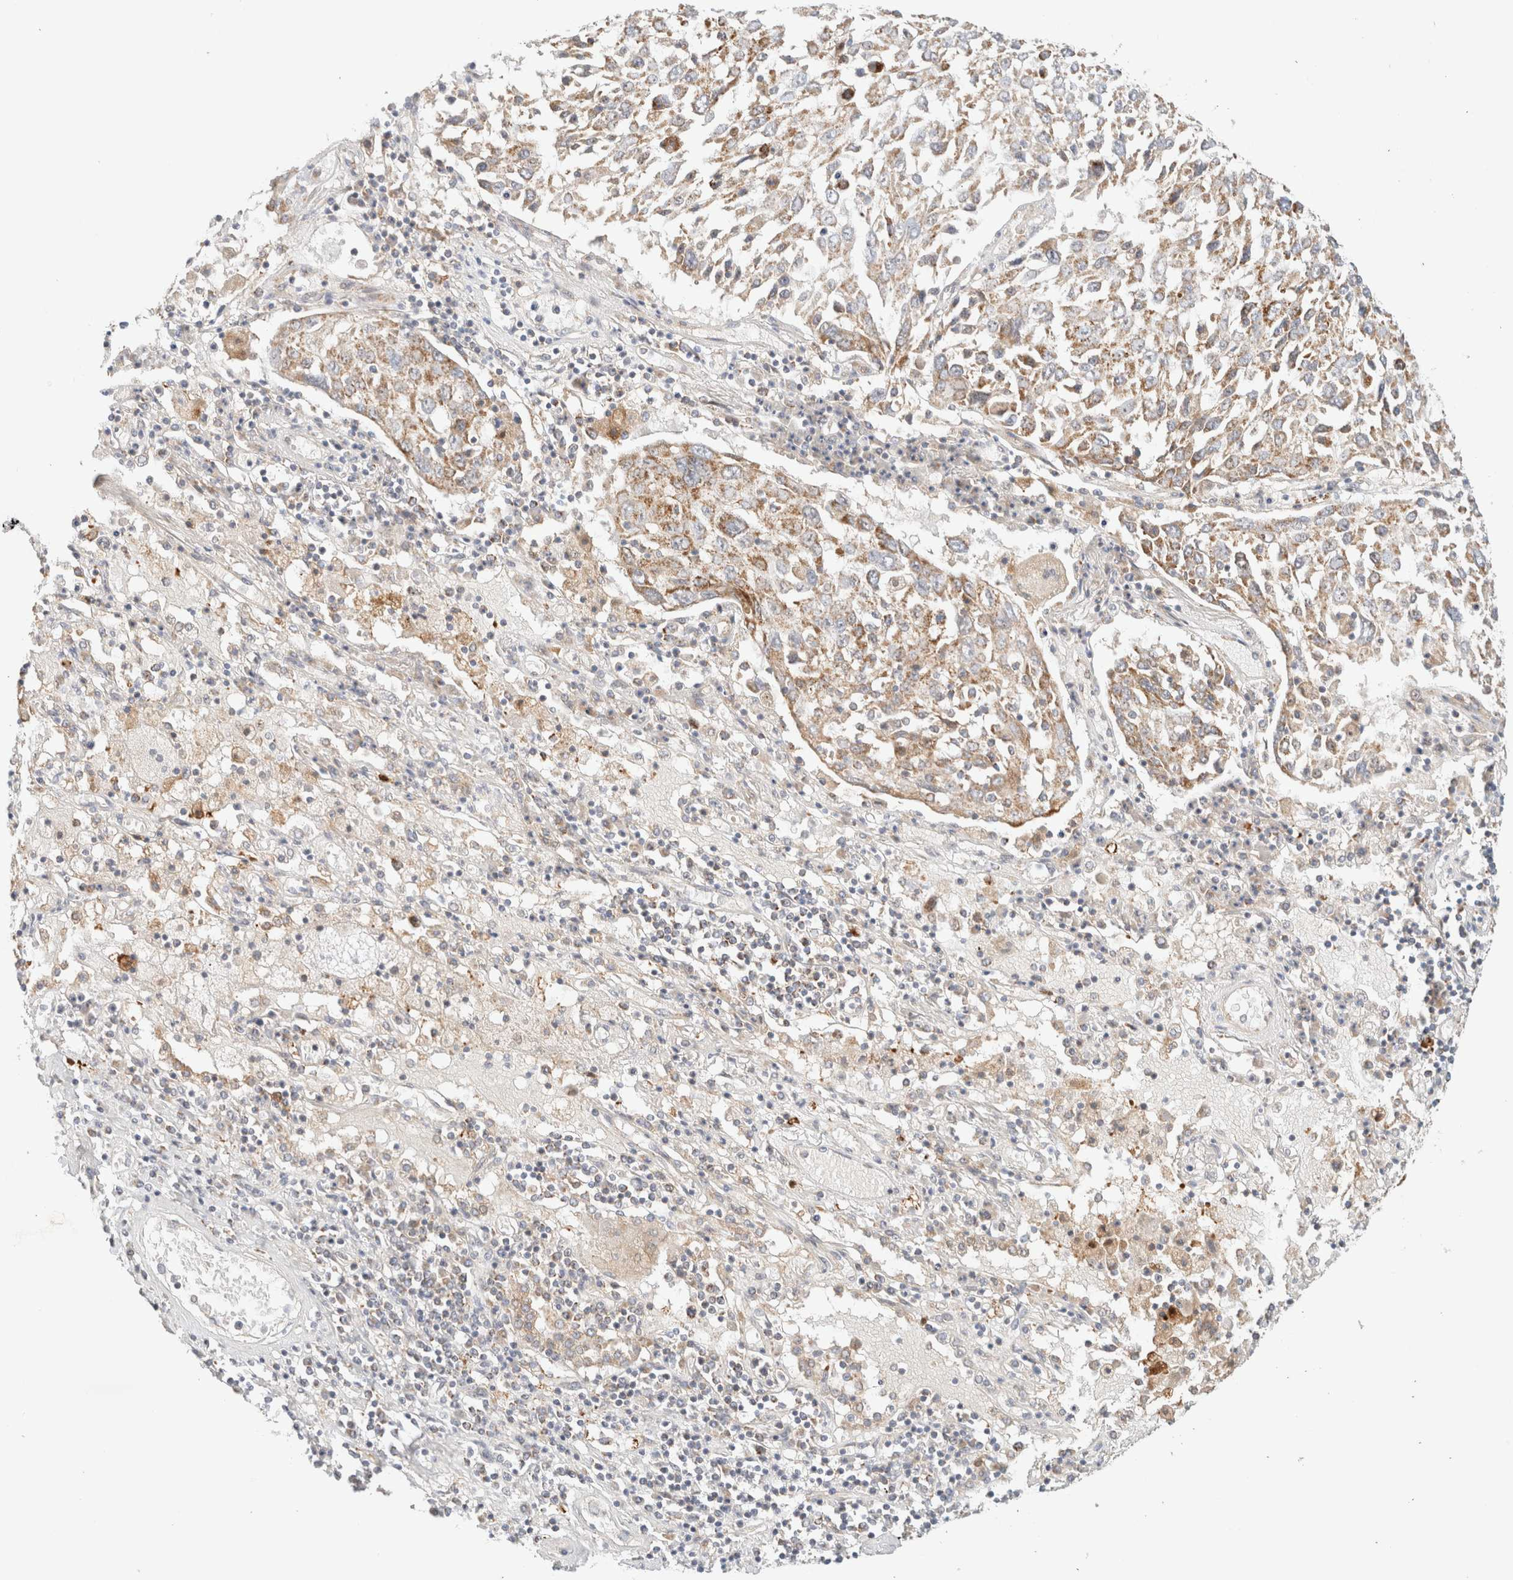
{"staining": {"intensity": "moderate", "quantity": ">75%", "location": "cytoplasmic/membranous"}, "tissue": "lung cancer", "cell_type": "Tumor cells", "image_type": "cancer", "snomed": [{"axis": "morphology", "description": "Squamous cell carcinoma, NOS"}, {"axis": "topography", "description": "Lung"}], "caption": "Human lung cancer (squamous cell carcinoma) stained for a protein (brown) shows moderate cytoplasmic/membranous positive staining in about >75% of tumor cells.", "gene": "MRM3", "patient": {"sex": "male", "age": 65}}